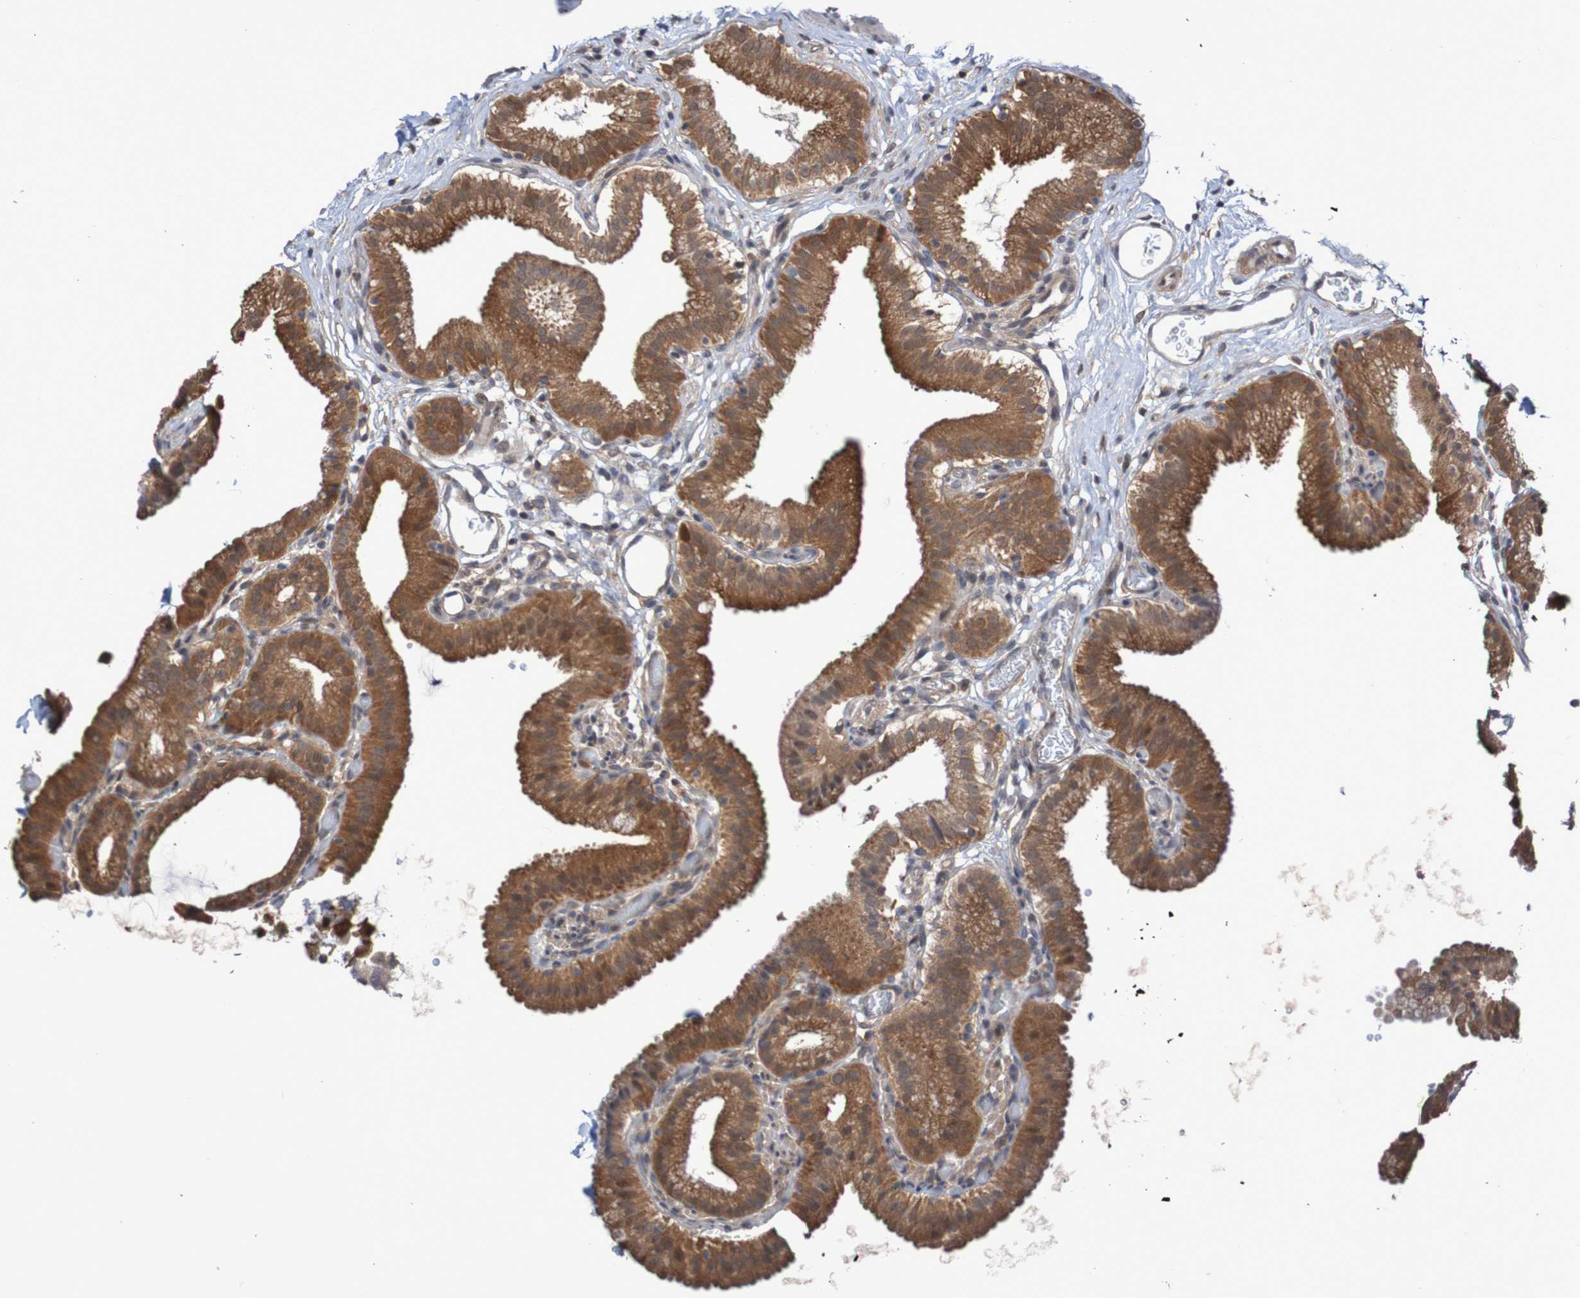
{"staining": {"intensity": "moderate", "quantity": ">75%", "location": "cytoplasmic/membranous"}, "tissue": "gallbladder", "cell_type": "Glandular cells", "image_type": "normal", "snomed": [{"axis": "morphology", "description": "Normal tissue, NOS"}, {"axis": "topography", "description": "Gallbladder"}], "caption": "Immunohistochemistry of unremarkable gallbladder exhibits medium levels of moderate cytoplasmic/membranous expression in approximately >75% of glandular cells. The staining was performed using DAB, with brown indicating positive protein expression. Nuclei are stained blue with hematoxylin.", "gene": "PHPT1", "patient": {"sex": "male", "age": 54}}